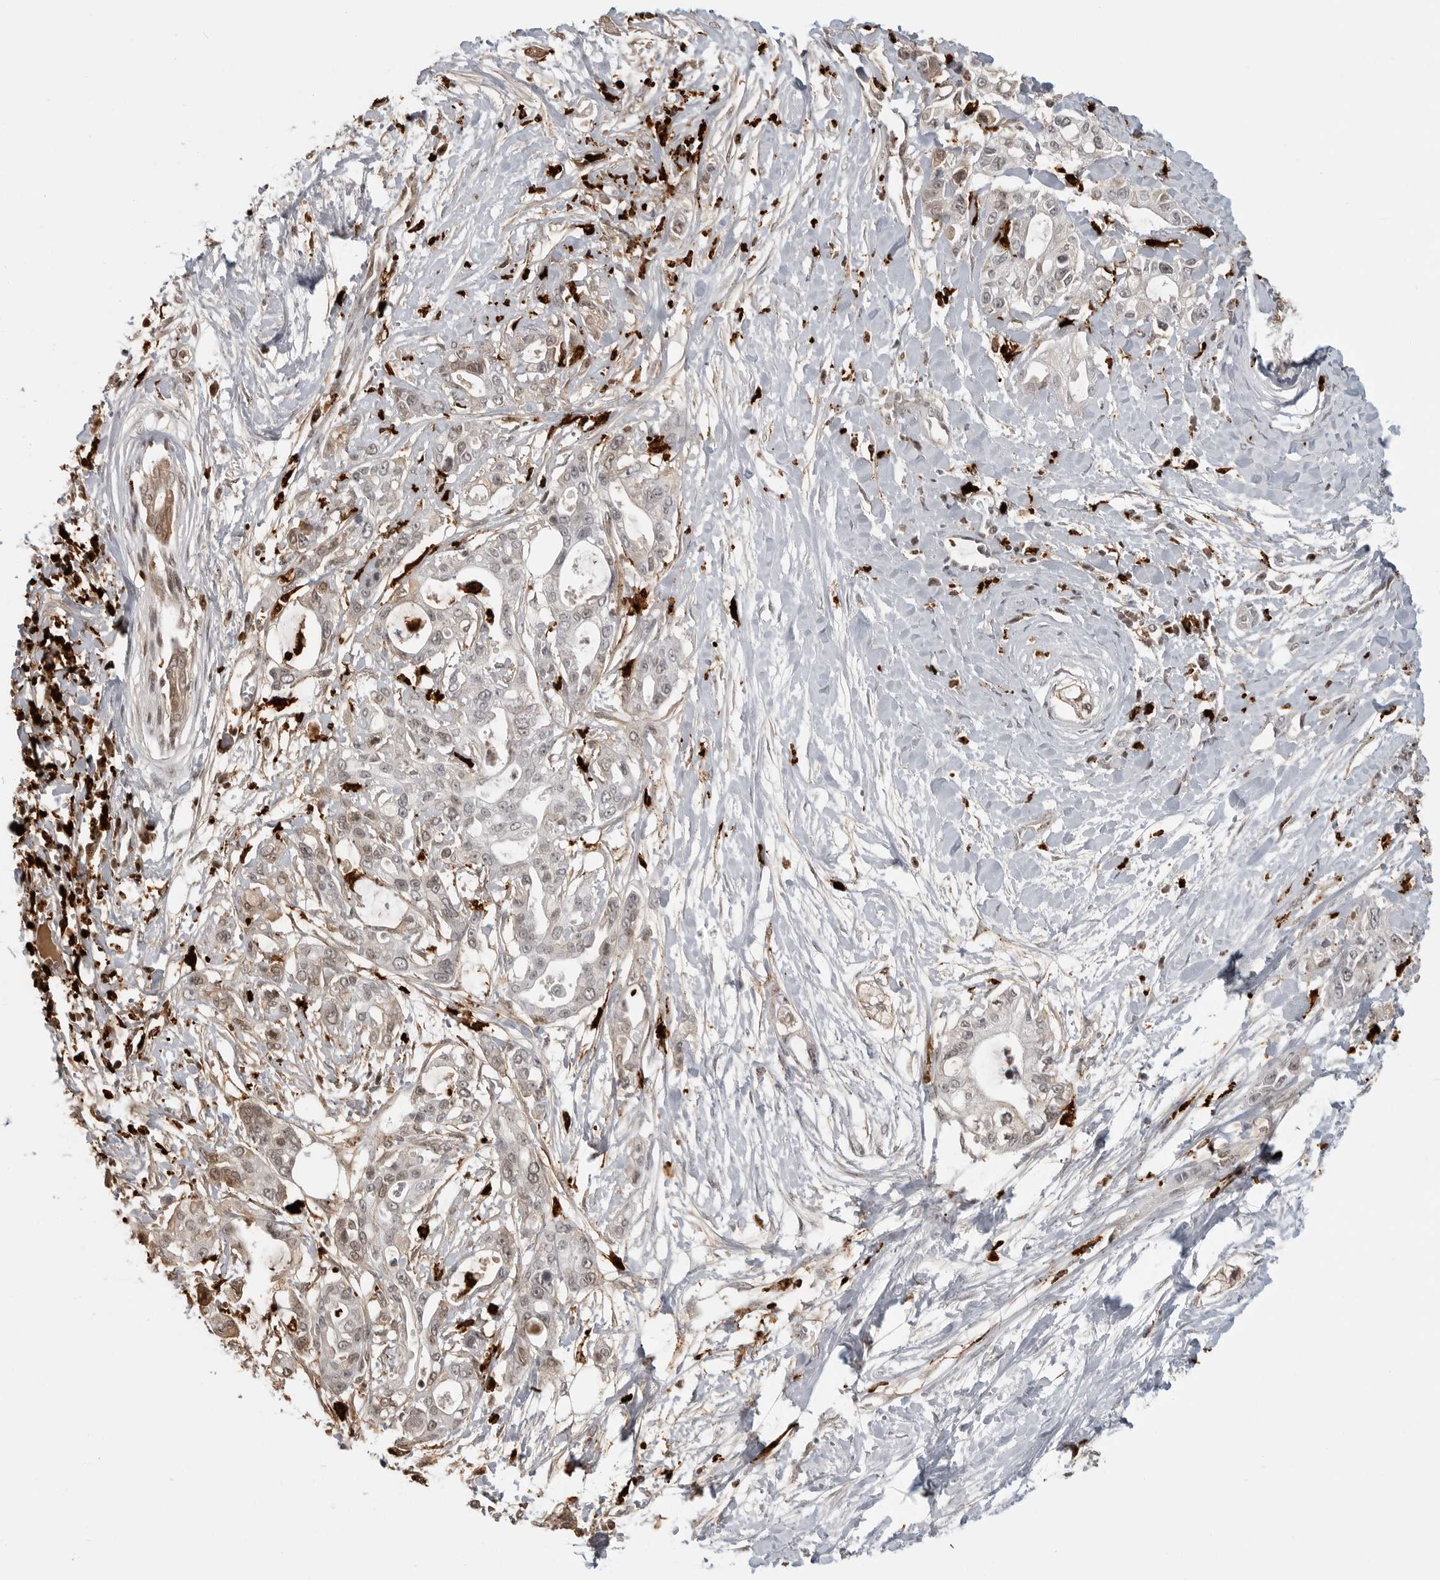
{"staining": {"intensity": "weak", "quantity": "<25%", "location": "cytoplasmic/membranous"}, "tissue": "pancreatic cancer", "cell_type": "Tumor cells", "image_type": "cancer", "snomed": [{"axis": "morphology", "description": "Adenocarcinoma, NOS"}, {"axis": "topography", "description": "Pancreas"}], "caption": "Protein analysis of adenocarcinoma (pancreatic) exhibits no significant staining in tumor cells. The staining is performed using DAB brown chromogen with nuclei counter-stained in using hematoxylin.", "gene": "IFI30", "patient": {"sex": "male", "age": 68}}